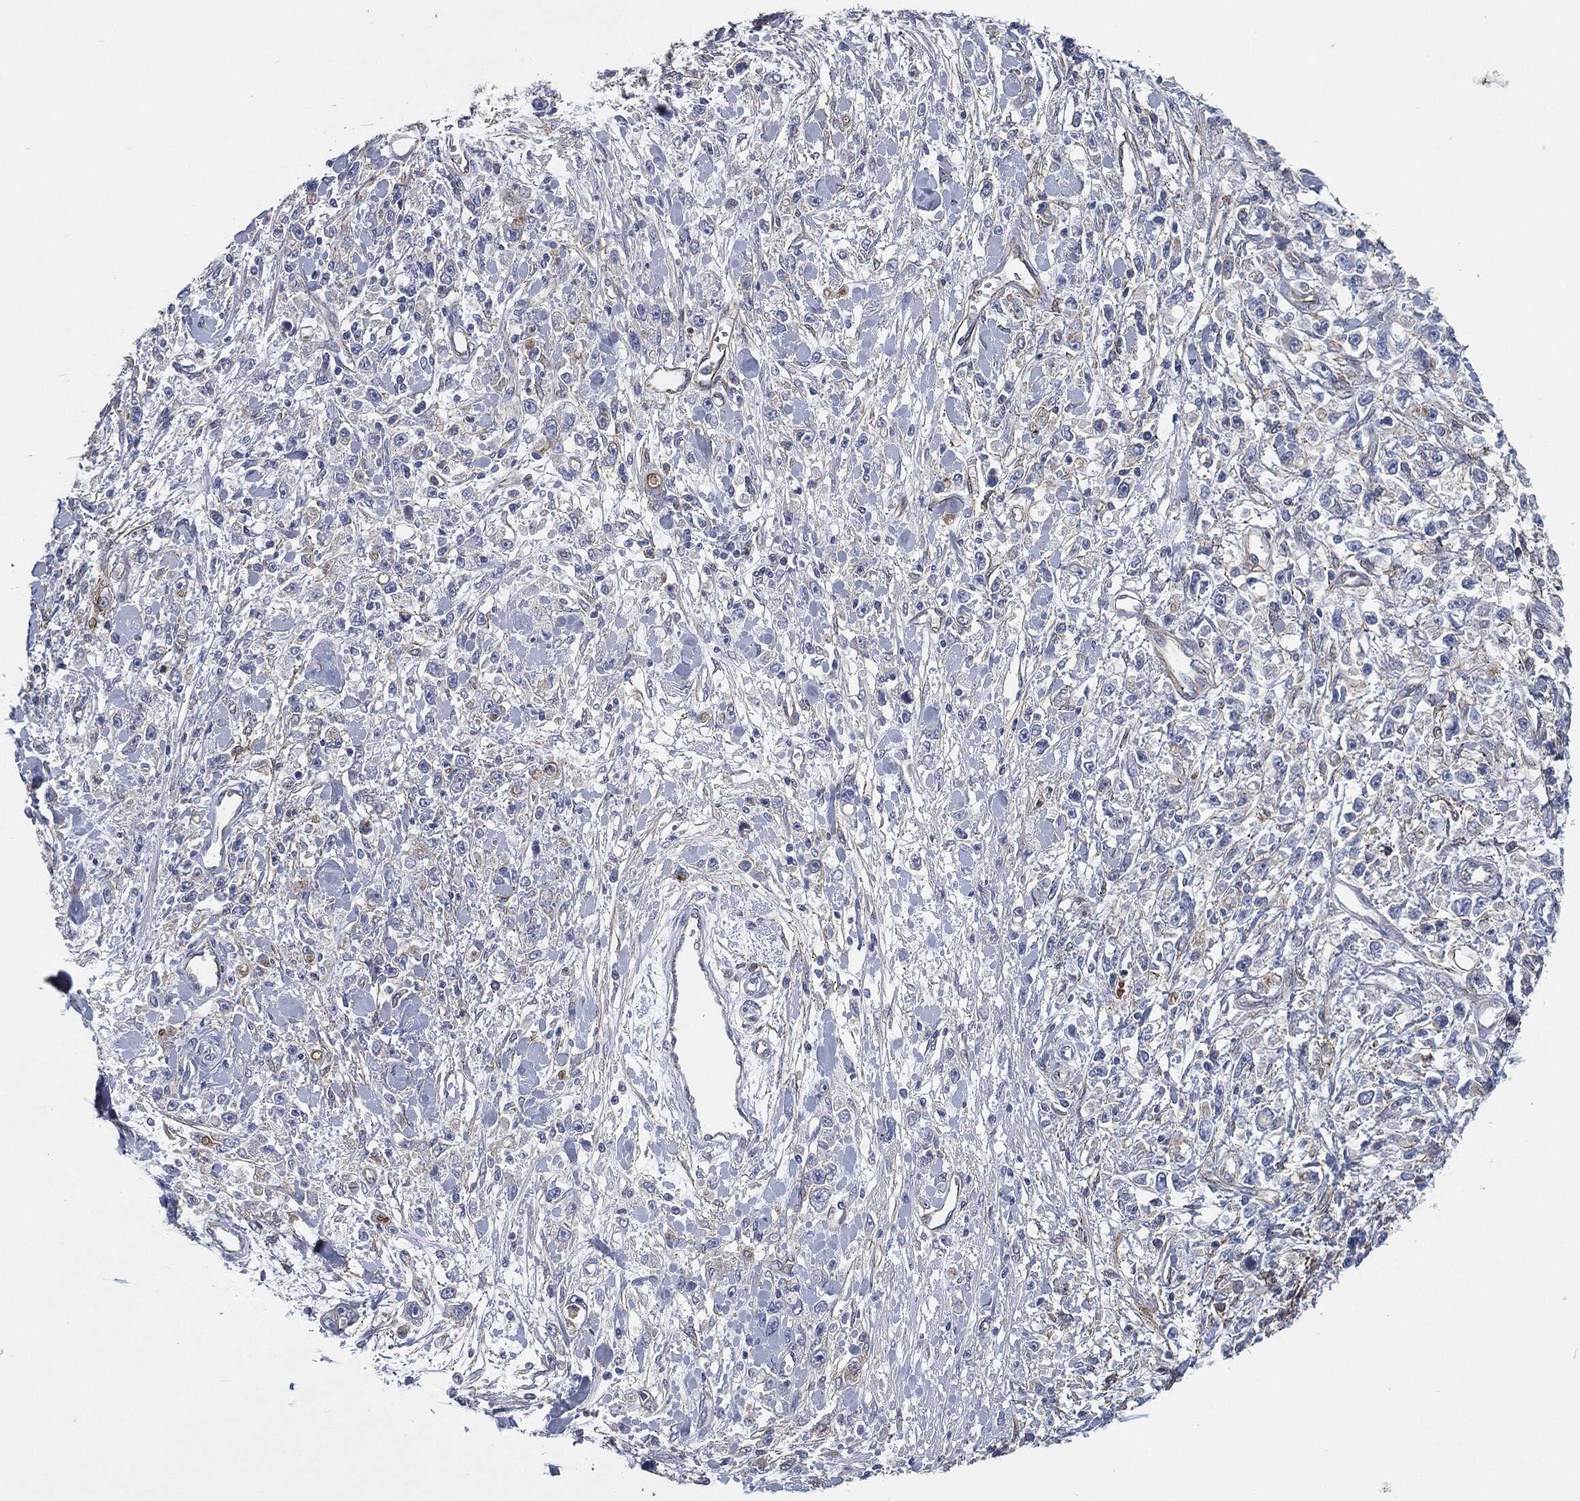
{"staining": {"intensity": "negative", "quantity": "none", "location": "none"}, "tissue": "stomach cancer", "cell_type": "Tumor cells", "image_type": "cancer", "snomed": [{"axis": "morphology", "description": "Adenocarcinoma, NOS"}, {"axis": "topography", "description": "Stomach"}], "caption": "A micrograph of adenocarcinoma (stomach) stained for a protein reveals no brown staining in tumor cells.", "gene": "SVIL", "patient": {"sex": "female", "age": 59}}